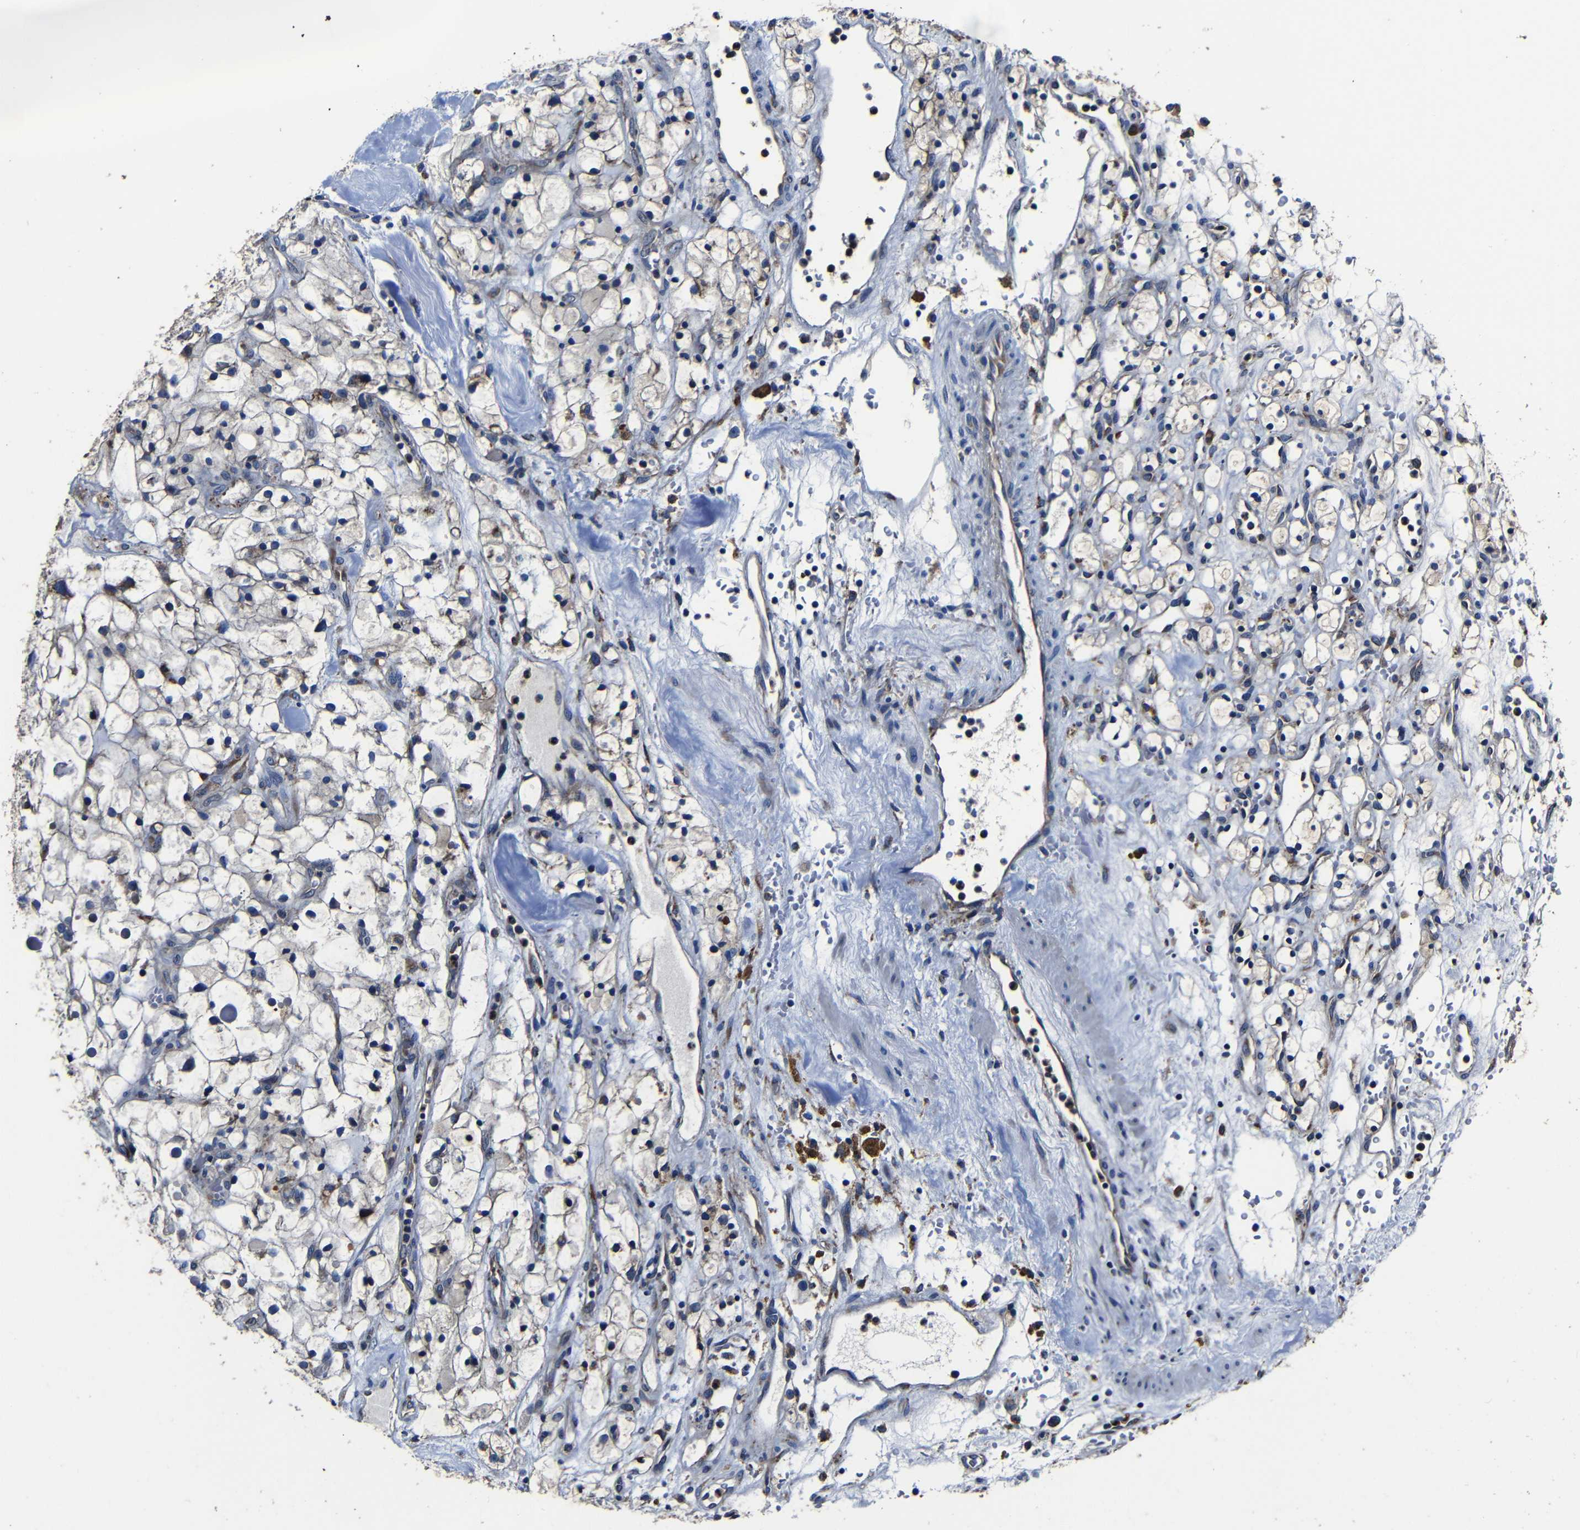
{"staining": {"intensity": "moderate", "quantity": "<25%", "location": "cytoplasmic/membranous"}, "tissue": "renal cancer", "cell_type": "Tumor cells", "image_type": "cancer", "snomed": [{"axis": "morphology", "description": "Adenocarcinoma, NOS"}, {"axis": "topography", "description": "Kidney"}], "caption": "Protein staining reveals moderate cytoplasmic/membranous positivity in approximately <25% of tumor cells in renal cancer. (Brightfield microscopy of DAB IHC at high magnification).", "gene": "SCN9A", "patient": {"sex": "female", "age": 60}}